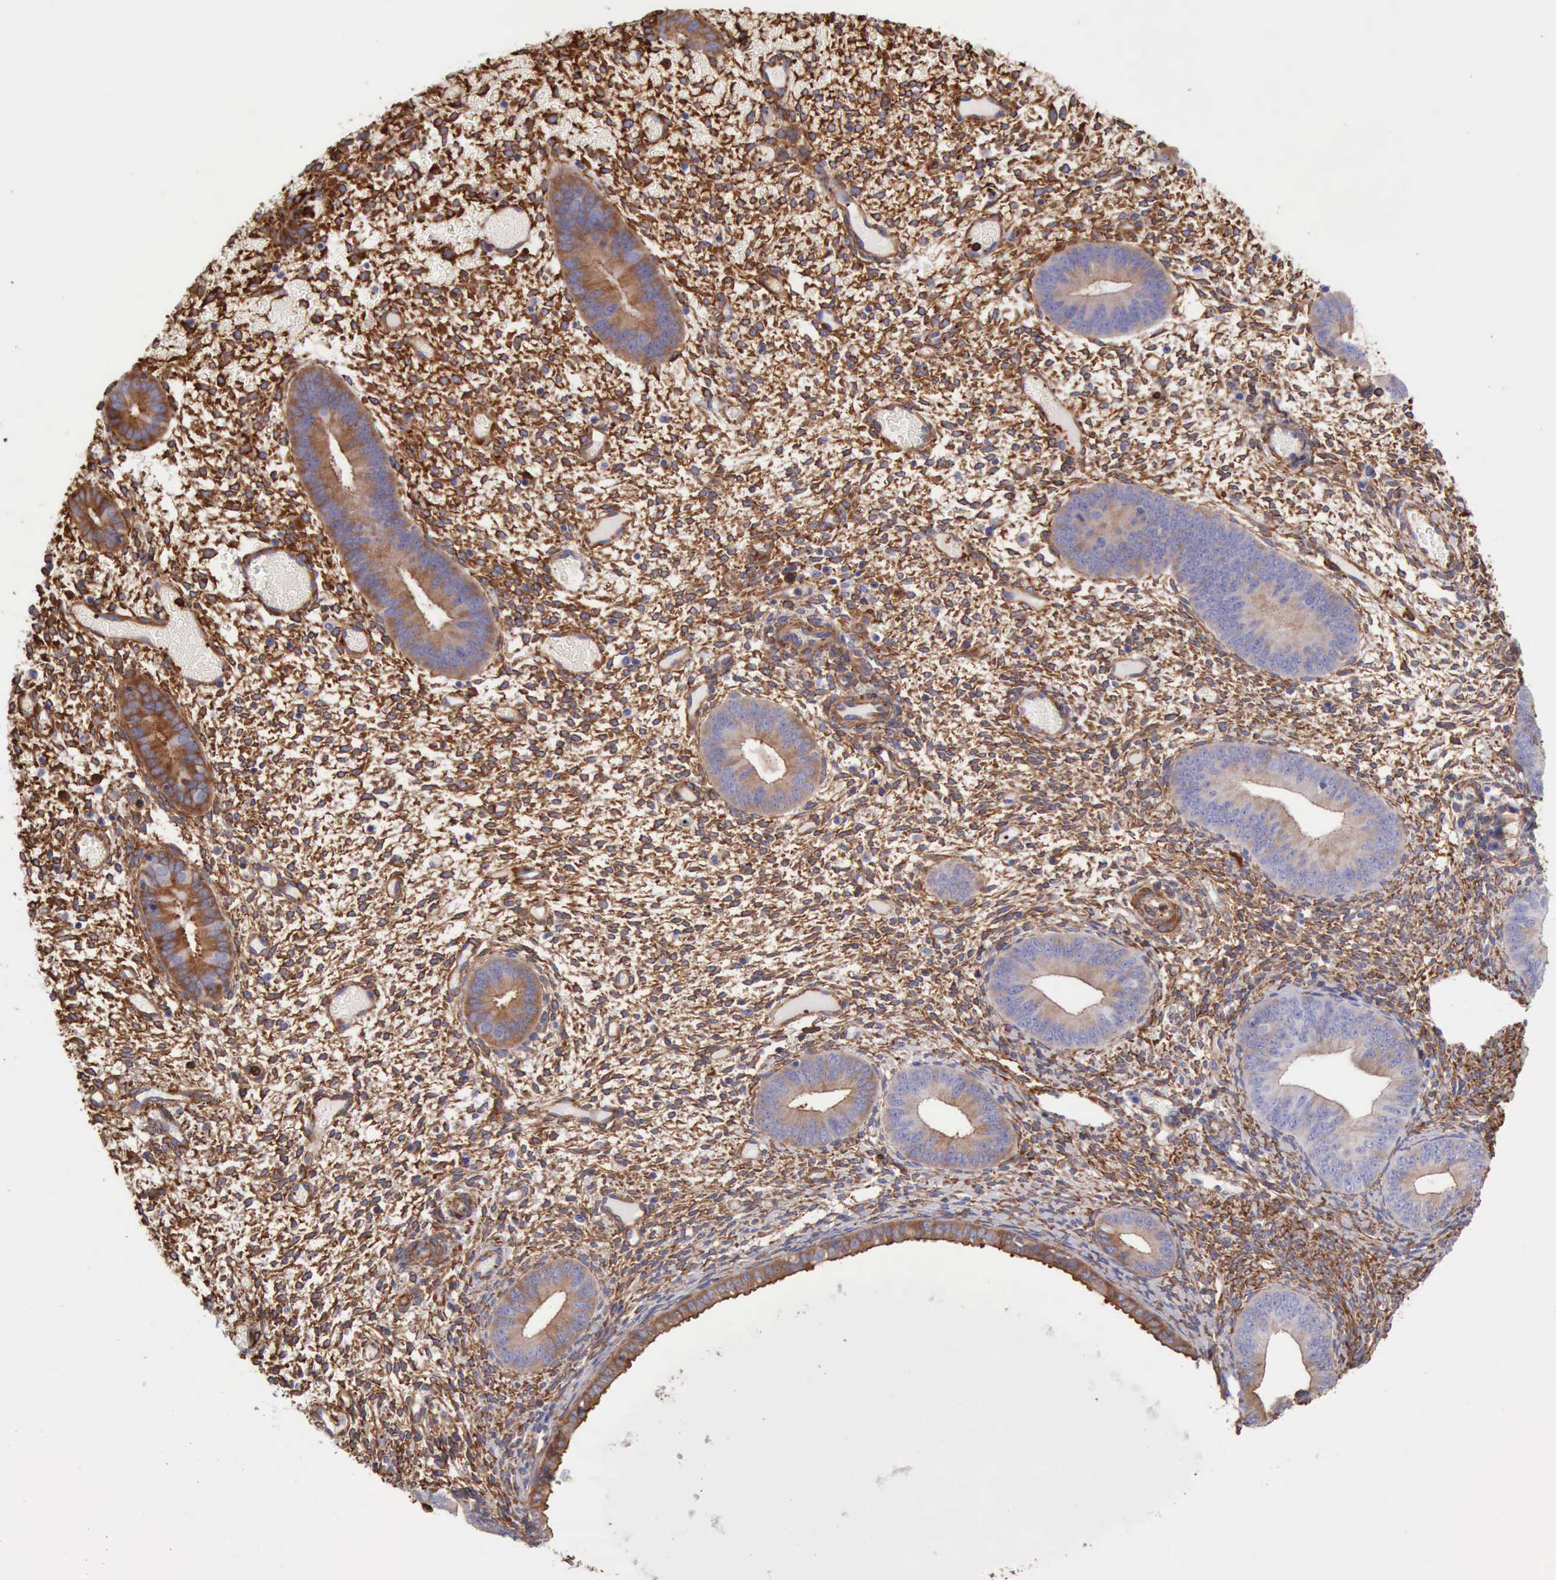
{"staining": {"intensity": "strong", "quantity": ">75%", "location": "cytoplasmic/membranous"}, "tissue": "endometrium", "cell_type": "Cells in endometrial stroma", "image_type": "normal", "snomed": [{"axis": "morphology", "description": "Normal tissue, NOS"}, {"axis": "topography", "description": "Endometrium"}], "caption": "IHC of benign endometrium exhibits high levels of strong cytoplasmic/membranous staining in about >75% of cells in endometrial stroma.", "gene": "FLNA", "patient": {"sex": "female", "age": 42}}